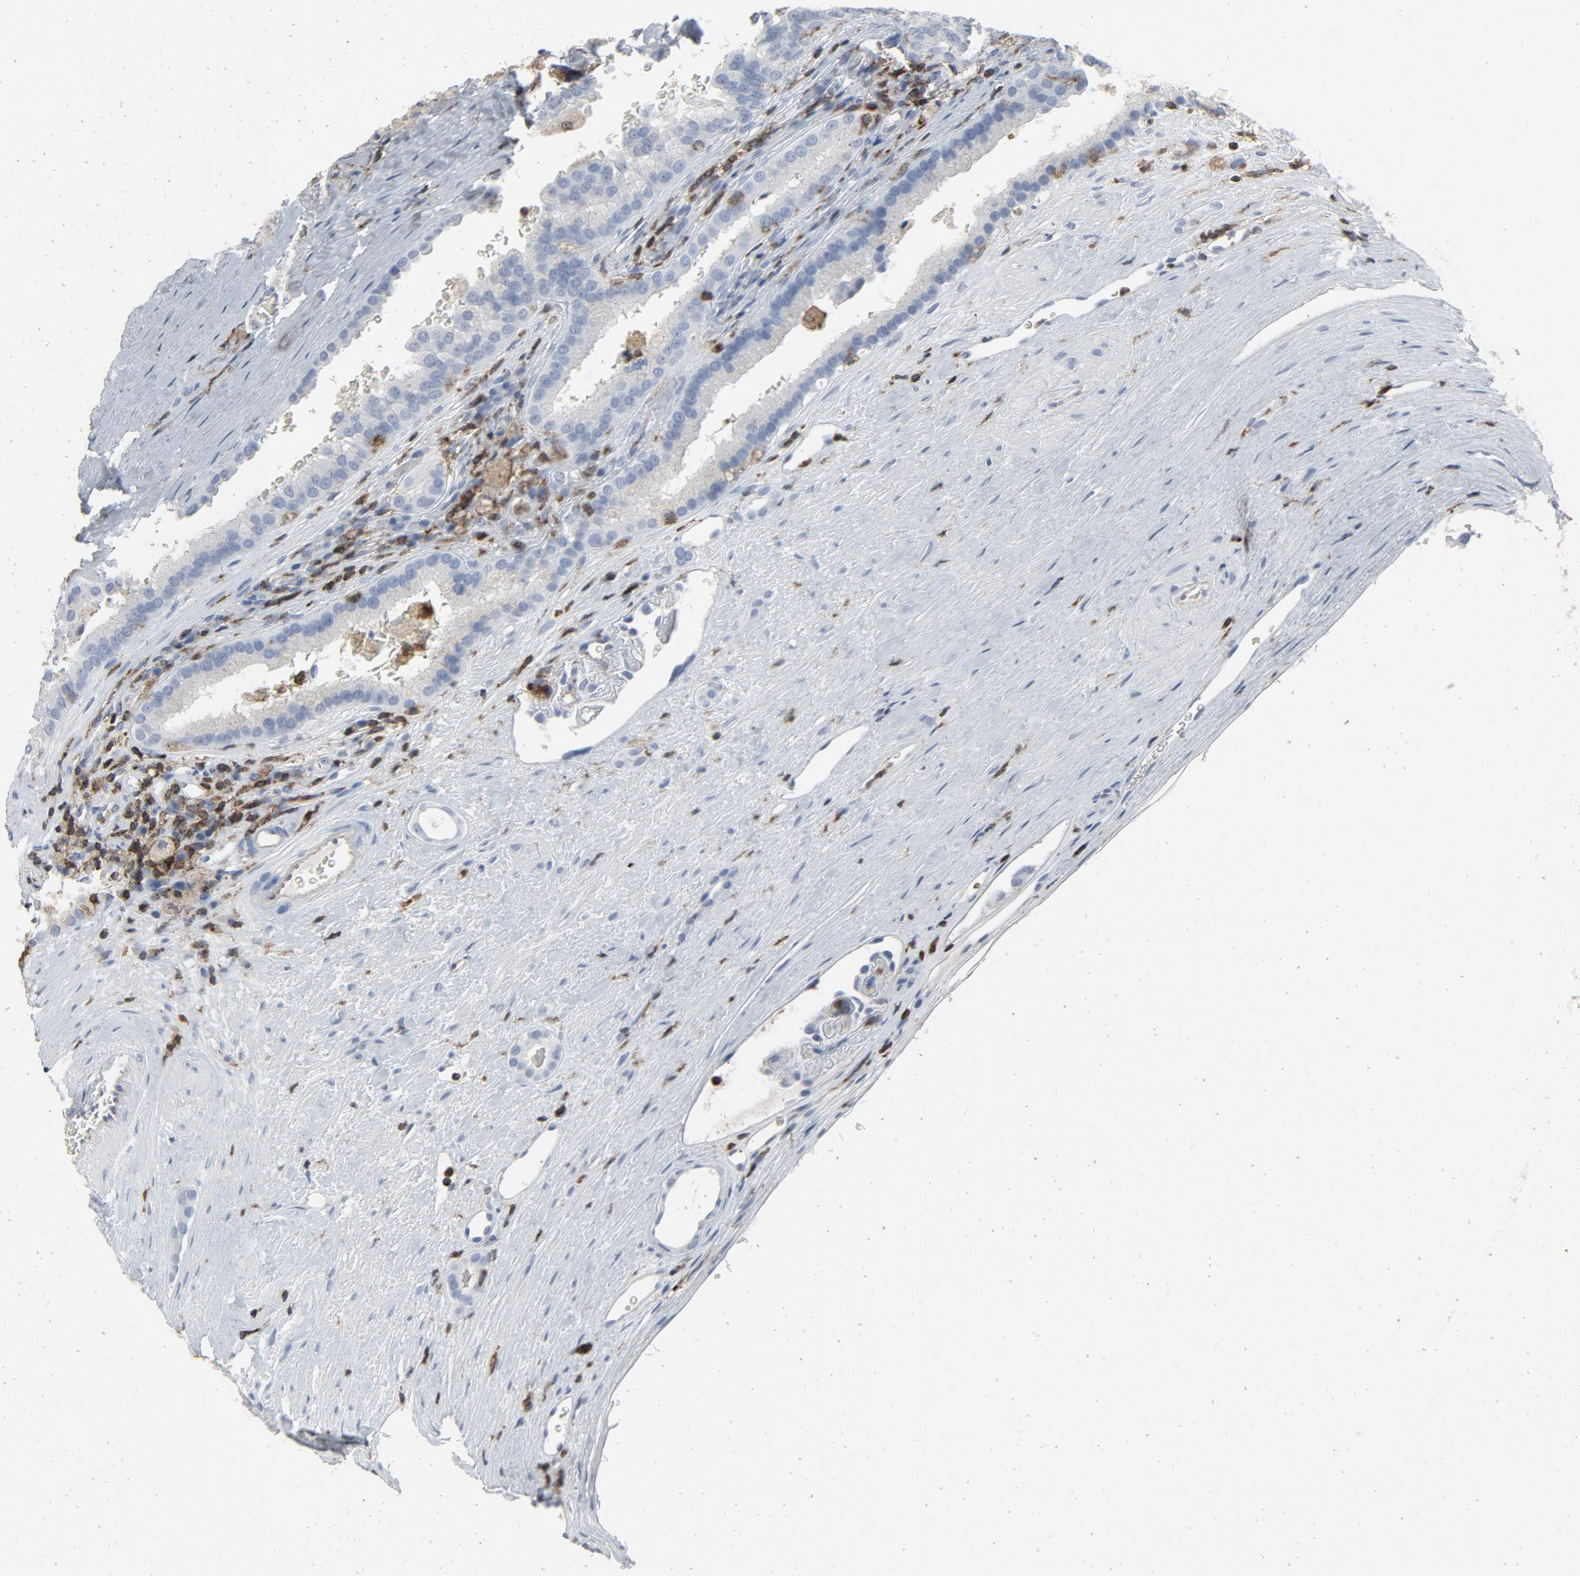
{"staining": {"intensity": "negative", "quantity": "none", "location": "none"}, "tissue": "renal cancer", "cell_type": "Tumor cells", "image_type": "cancer", "snomed": [{"axis": "morphology", "description": "Adenocarcinoma, NOS"}, {"axis": "topography", "description": "Kidney"}], "caption": "Renal cancer was stained to show a protein in brown. There is no significant staining in tumor cells. (IHC, brightfield microscopy, high magnification).", "gene": "LCP2", "patient": {"sex": "male", "age": 61}}